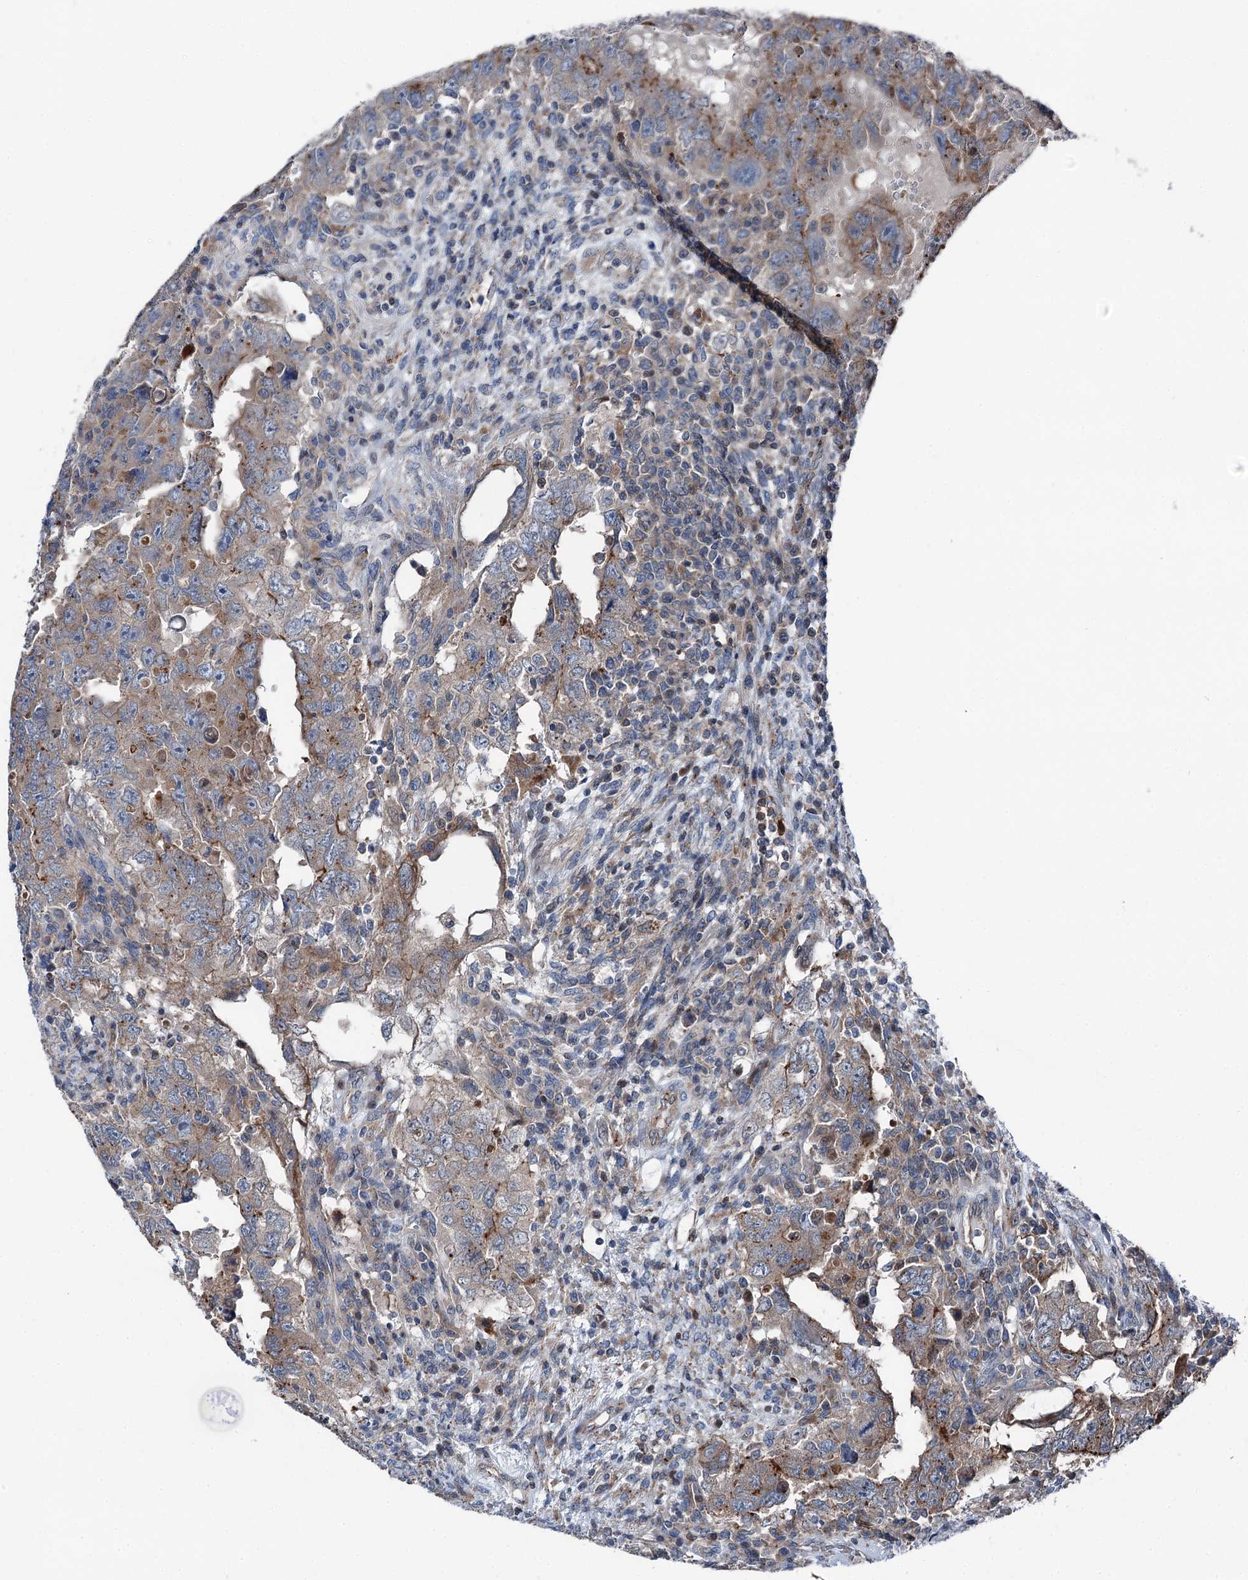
{"staining": {"intensity": "moderate", "quantity": "<25%", "location": "cytoplasmic/membranous"}, "tissue": "testis cancer", "cell_type": "Tumor cells", "image_type": "cancer", "snomed": [{"axis": "morphology", "description": "Carcinoma, Embryonal, NOS"}, {"axis": "topography", "description": "Testis"}], "caption": "A brown stain shows moderate cytoplasmic/membranous positivity of a protein in human testis cancer tumor cells.", "gene": "POLR1D", "patient": {"sex": "male", "age": 26}}